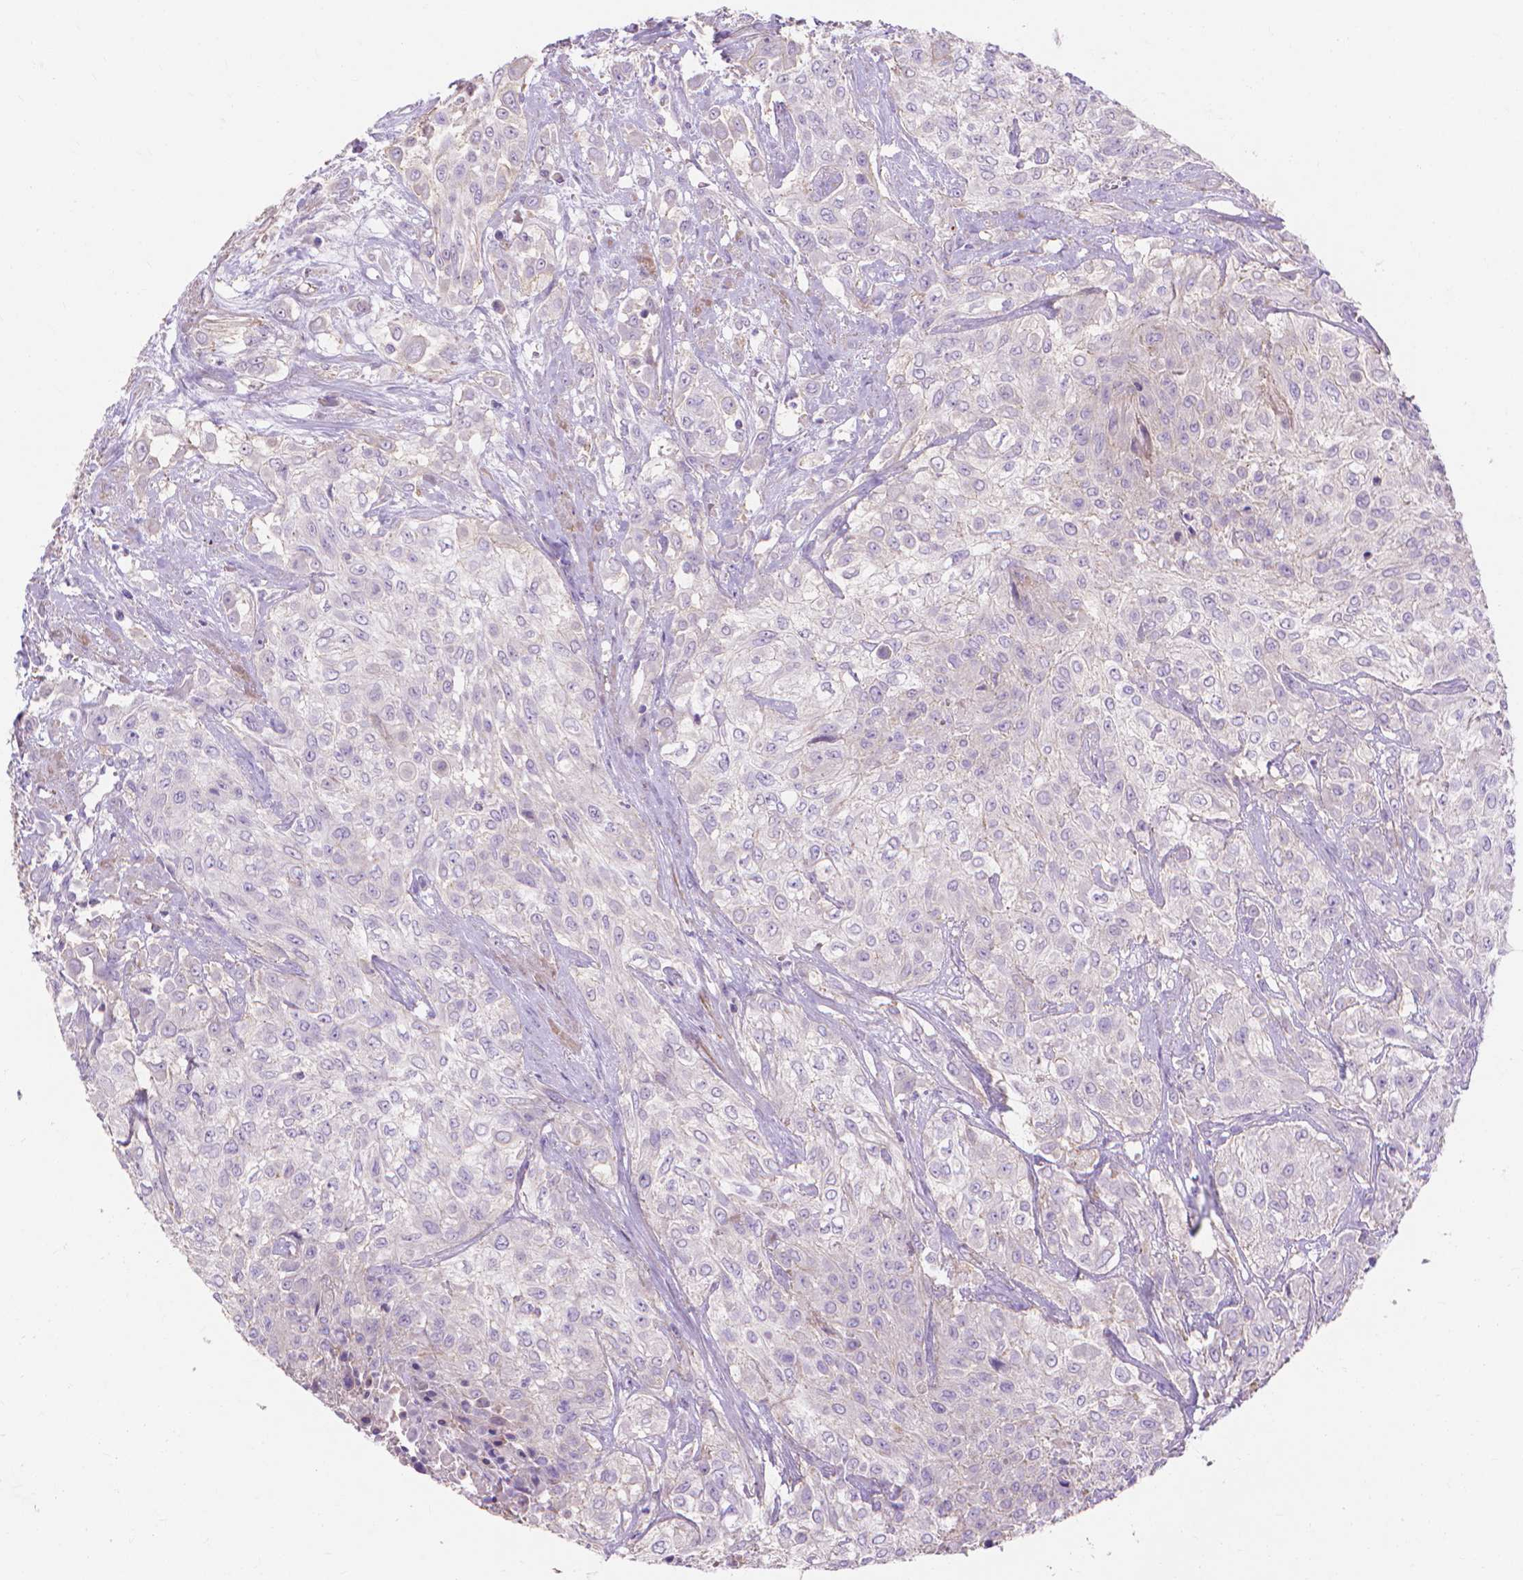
{"staining": {"intensity": "negative", "quantity": "none", "location": "none"}, "tissue": "urothelial cancer", "cell_type": "Tumor cells", "image_type": "cancer", "snomed": [{"axis": "morphology", "description": "Urothelial carcinoma, High grade"}, {"axis": "topography", "description": "Urinary bladder"}], "caption": "IHC micrograph of human urothelial cancer stained for a protein (brown), which demonstrates no staining in tumor cells.", "gene": "MBLAC1", "patient": {"sex": "male", "age": 57}}